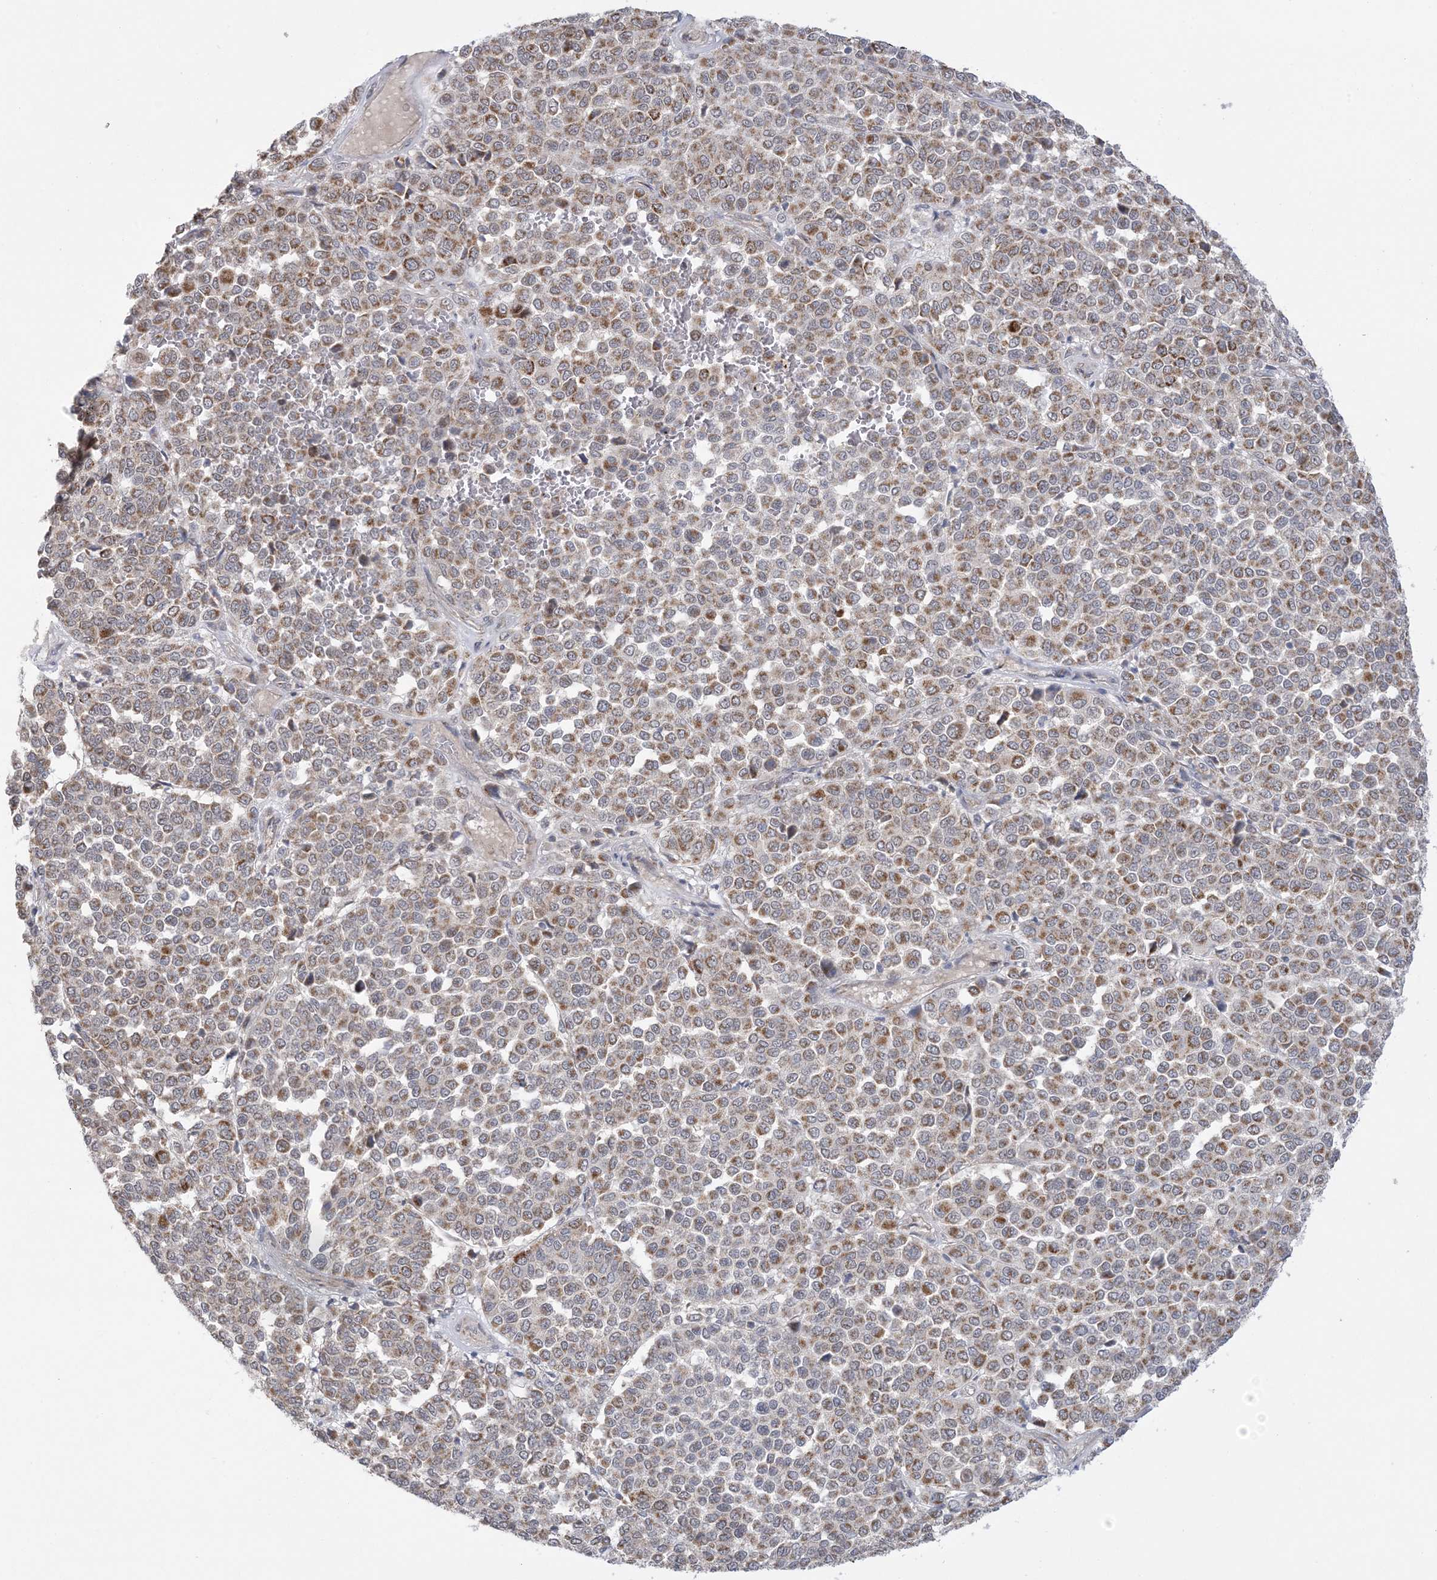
{"staining": {"intensity": "moderate", "quantity": ">75%", "location": "cytoplasmic/membranous"}, "tissue": "melanoma", "cell_type": "Tumor cells", "image_type": "cancer", "snomed": [{"axis": "morphology", "description": "Malignant melanoma, Metastatic site"}, {"axis": "topography", "description": "Pancreas"}], "caption": "Malignant melanoma (metastatic site) tissue reveals moderate cytoplasmic/membranous positivity in approximately >75% of tumor cells, visualized by immunohistochemistry.", "gene": "TRMT10C", "patient": {"sex": "female", "age": 30}}